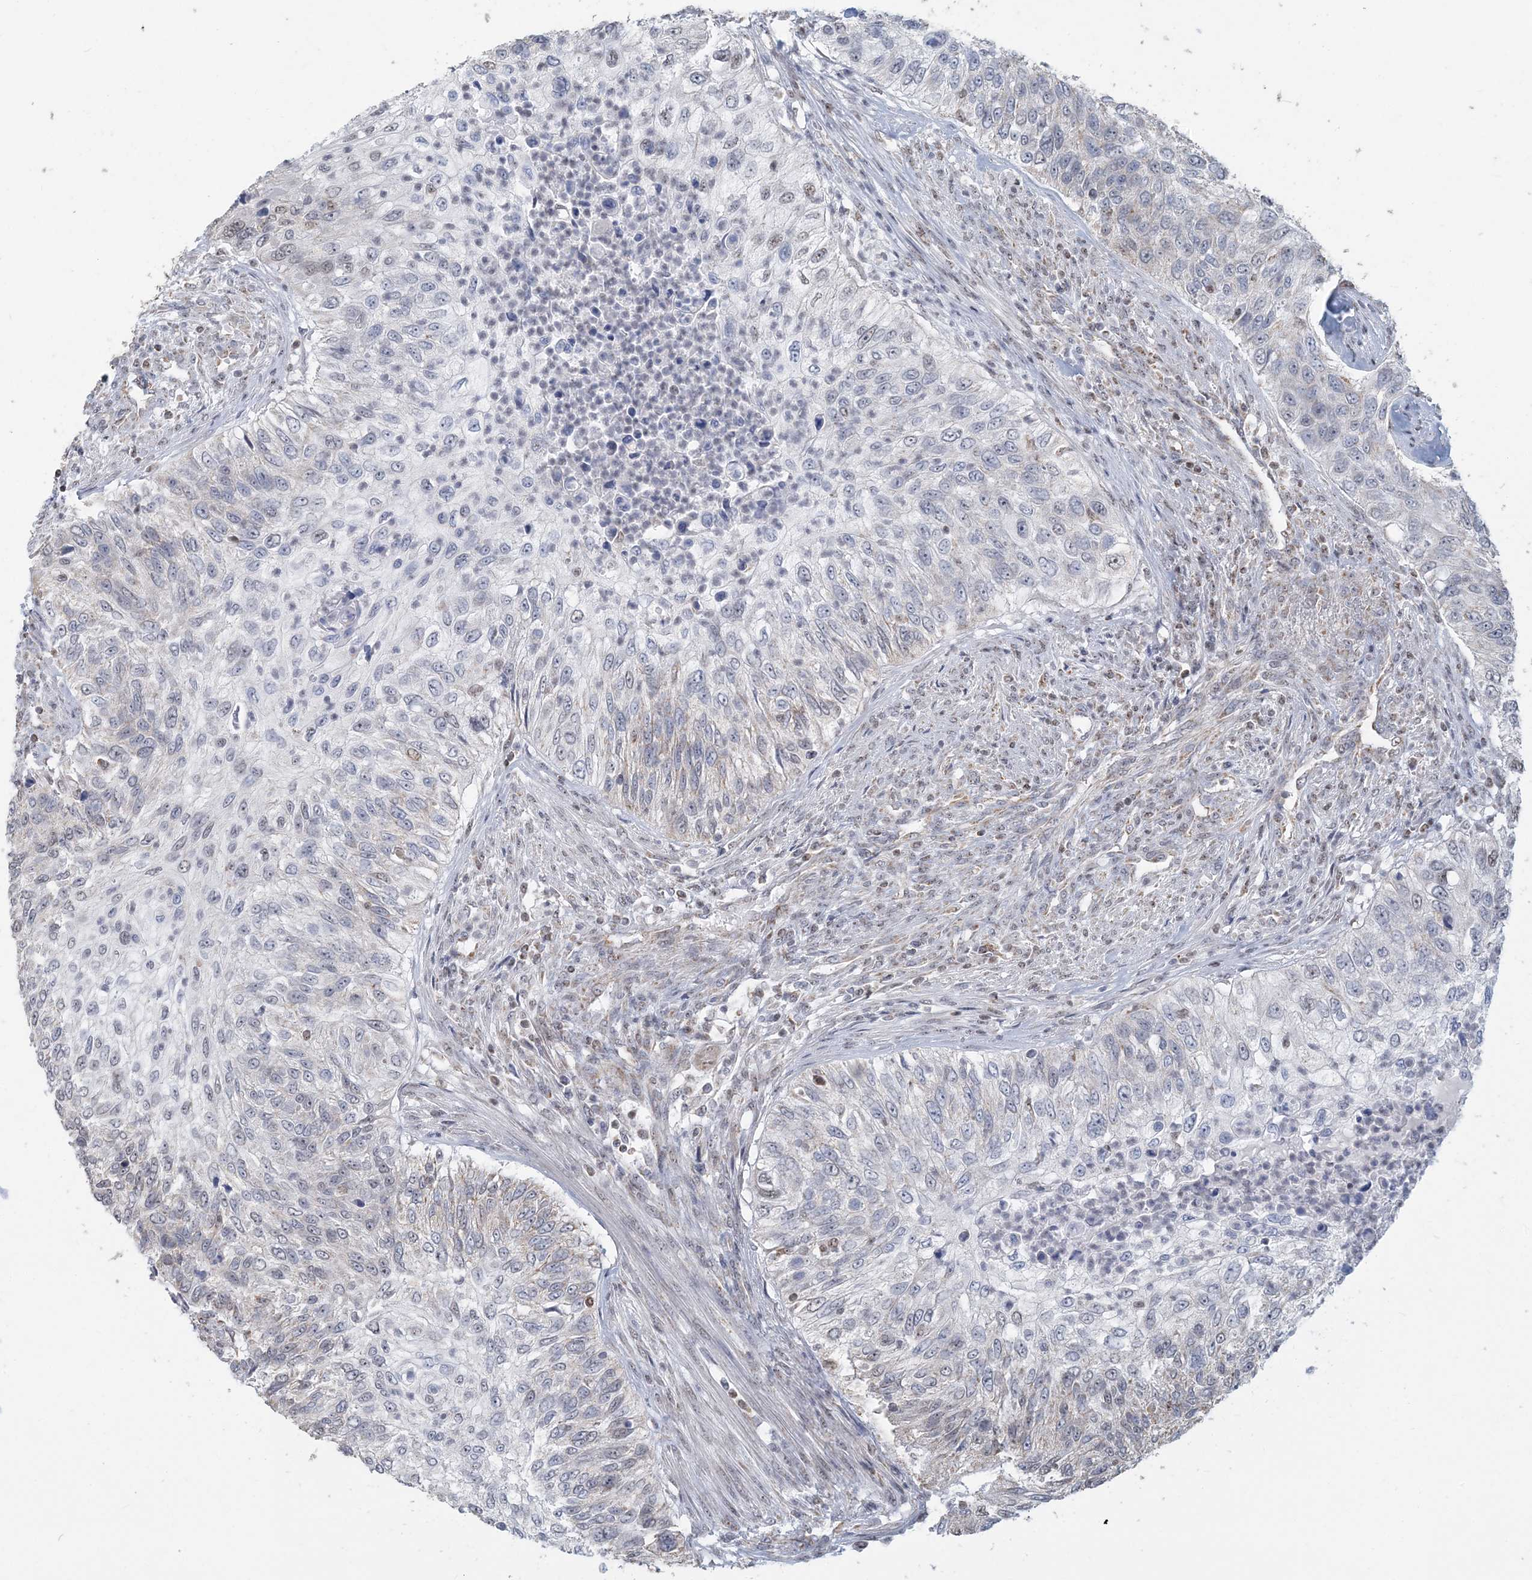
{"staining": {"intensity": "weak", "quantity": "<25%", "location": "nuclear"}, "tissue": "urothelial cancer", "cell_type": "Tumor cells", "image_type": "cancer", "snomed": [{"axis": "morphology", "description": "Urothelial carcinoma, High grade"}, {"axis": "topography", "description": "Urinary bladder"}], "caption": "An IHC histopathology image of urothelial cancer is shown. There is no staining in tumor cells of urothelial cancer.", "gene": "SUCLG1", "patient": {"sex": "female", "age": 60}}